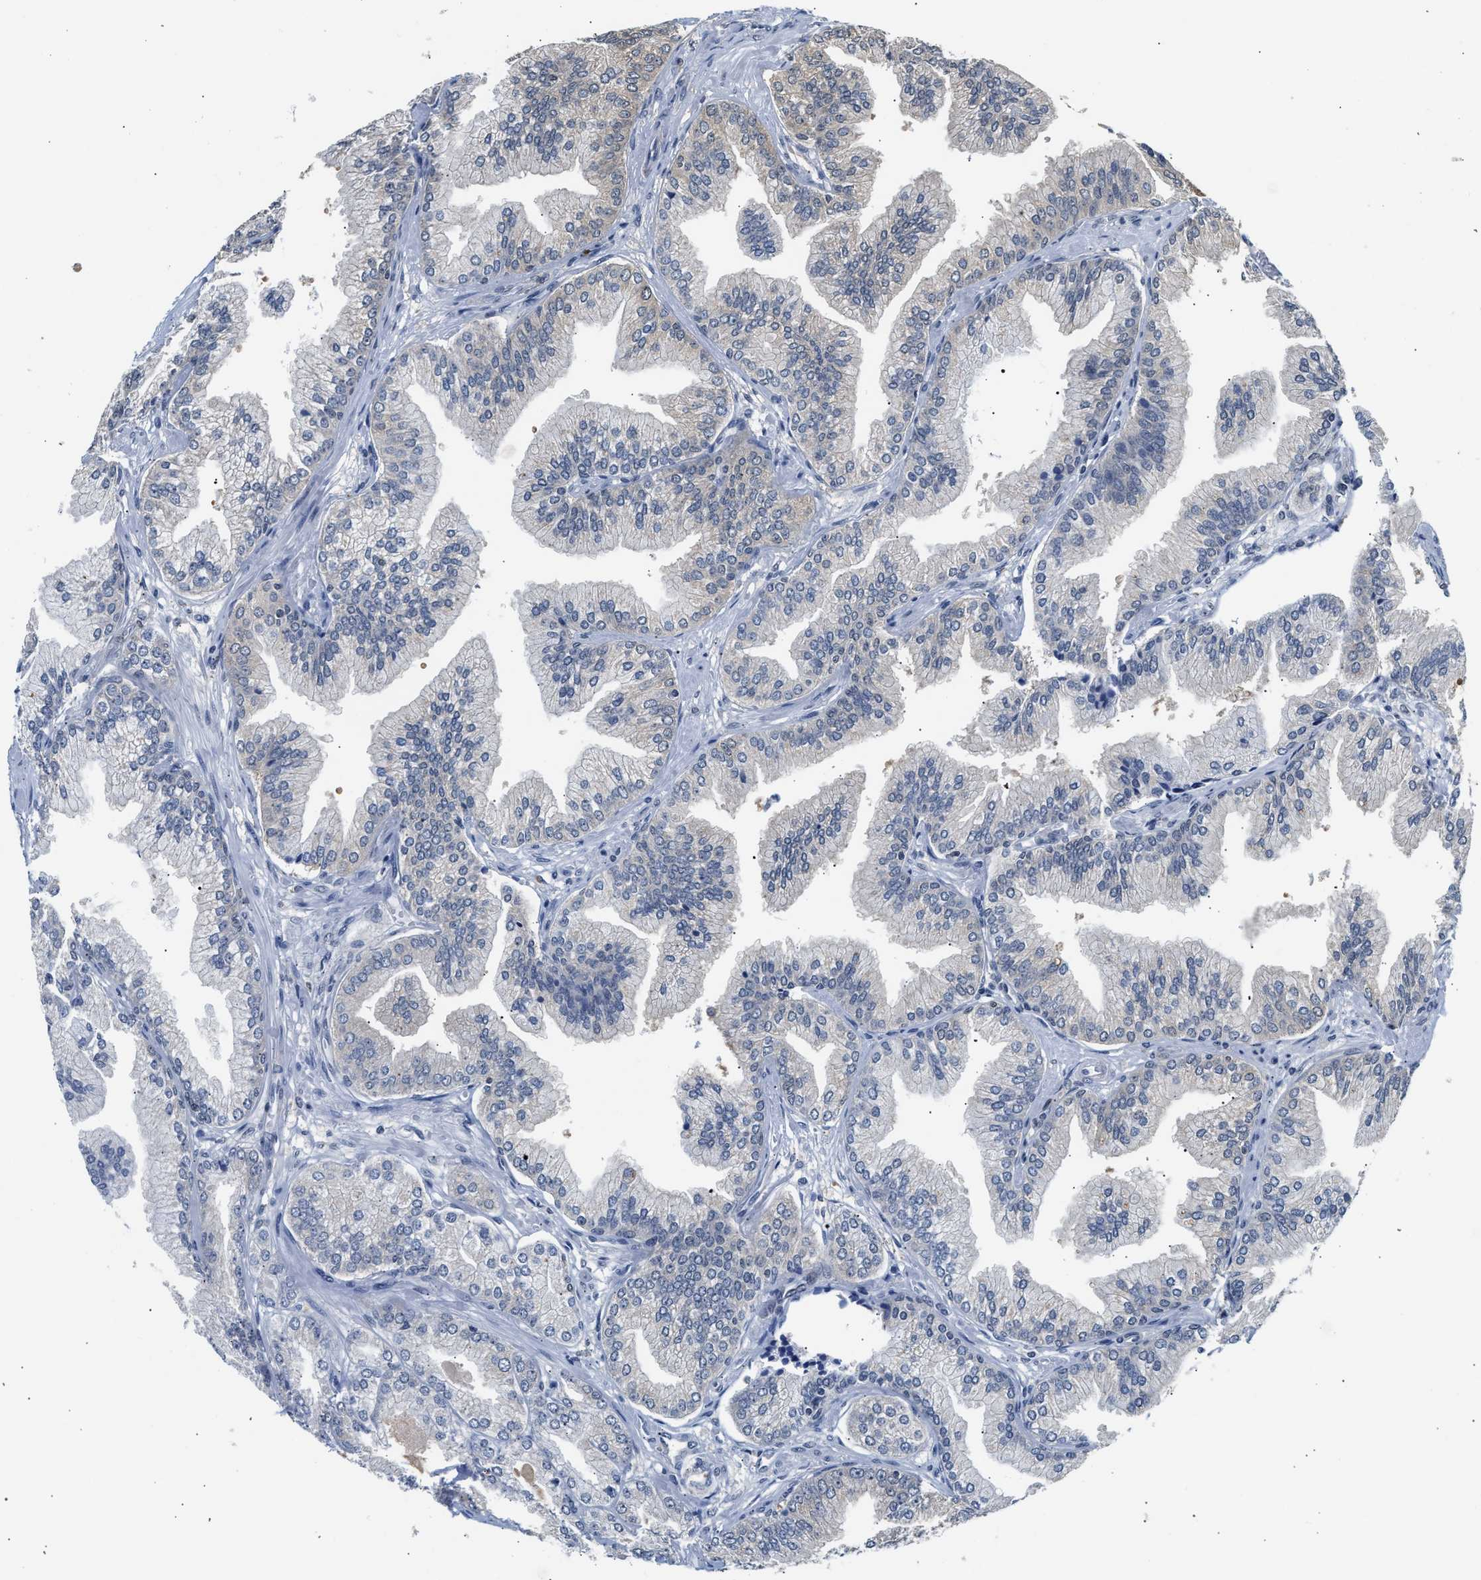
{"staining": {"intensity": "negative", "quantity": "none", "location": "none"}, "tissue": "prostate cancer", "cell_type": "Tumor cells", "image_type": "cancer", "snomed": [{"axis": "morphology", "description": "Adenocarcinoma, Low grade"}, {"axis": "topography", "description": "Prostate"}], "caption": "A high-resolution image shows immunohistochemistry staining of prostate cancer, which demonstrates no significant expression in tumor cells.", "gene": "PPM1L", "patient": {"sex": "male", "age": 52}}